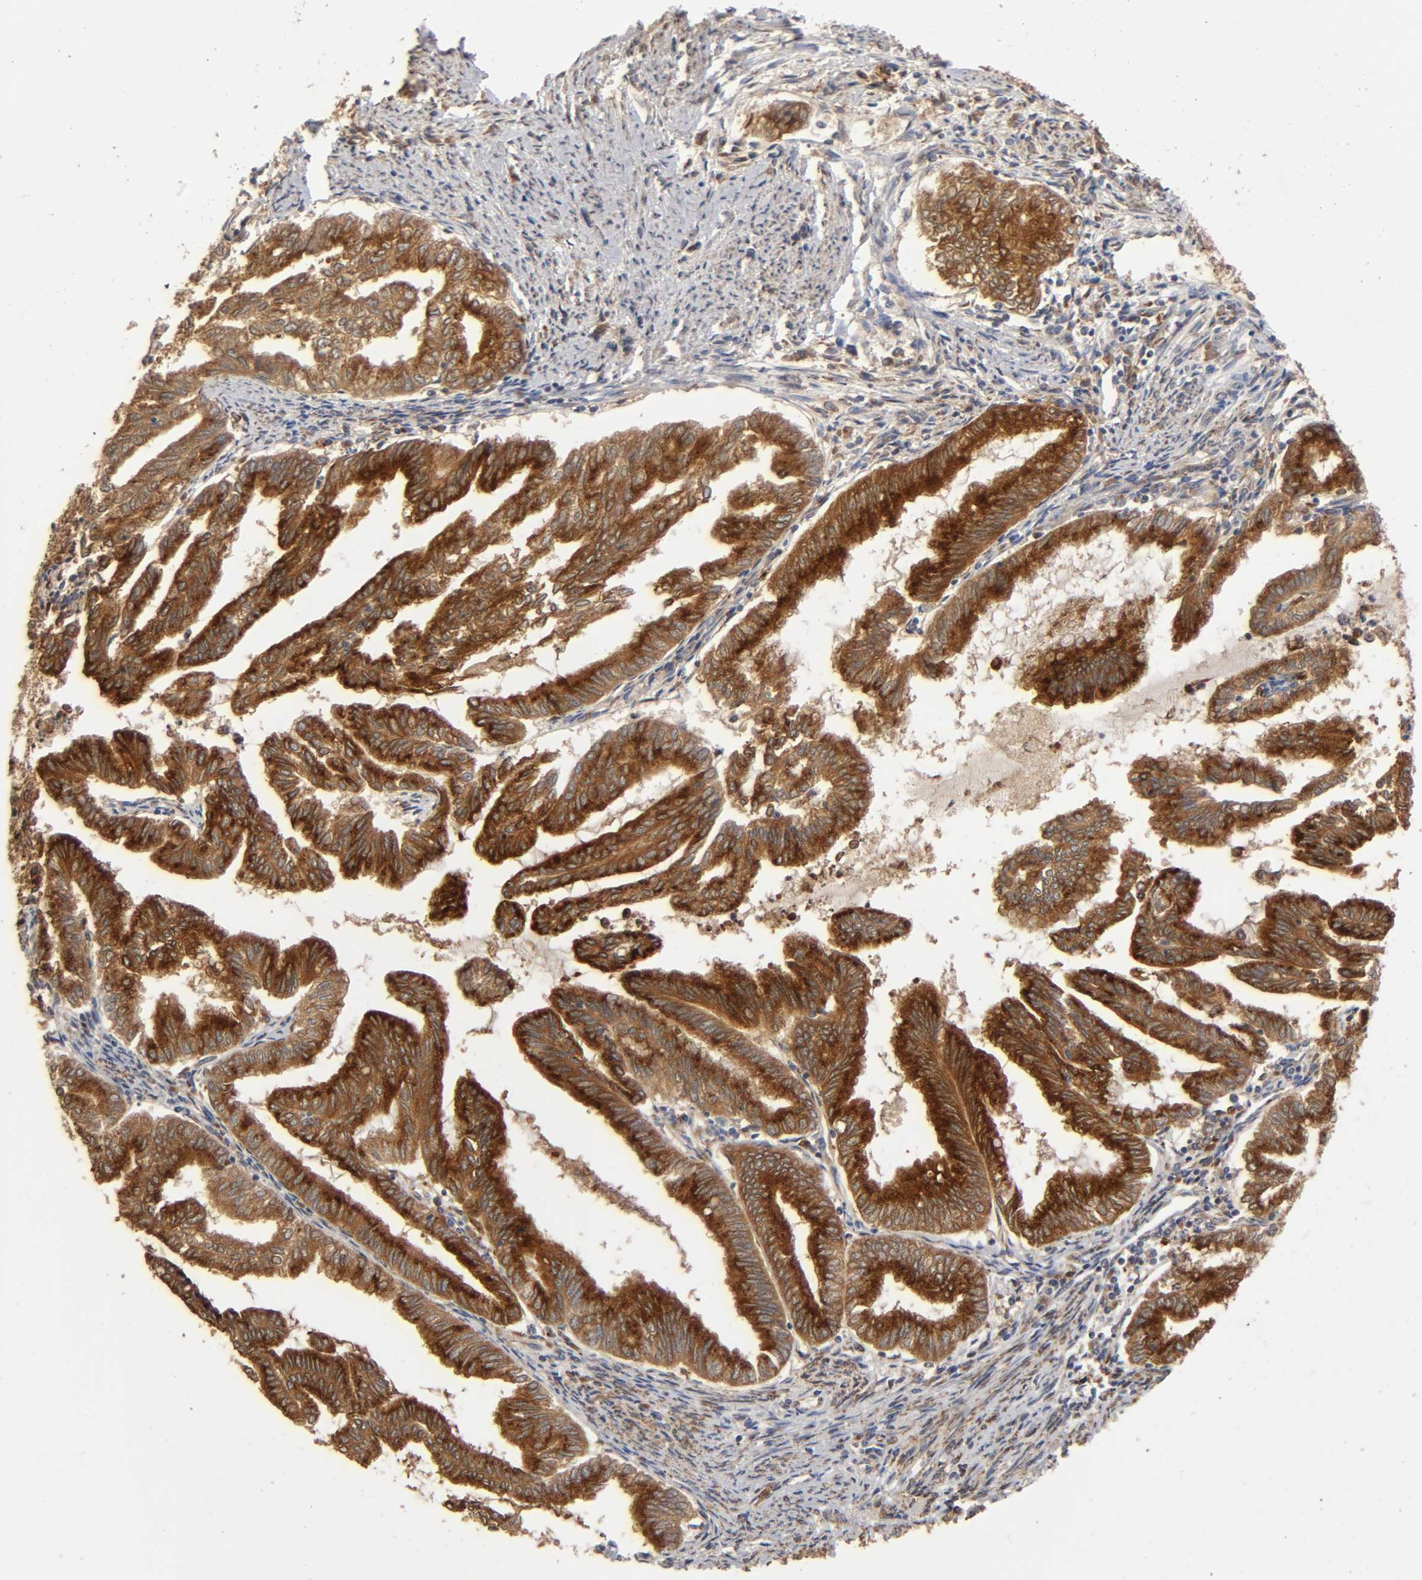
{"staining": {"intensity": "strong", "quantity": ">75%", "location": "cytoplasmic/membranous"}, "tissue": "endometrial cancer", "cell_type": "Tumor cells", "image_type": "cancer", "snomed": [{"axis": "morphology", "description": "Adenocarcinoma, NOS"}, {"axis": "topography", "description": "Endometrium"}], "caption": "Approximately >75% of tumor cells in adenocarcinoma (endometrial) show strong cytoplasmic/membranous protein expression as visualized by brown immunohistochemical staining.", "gene": "GNPTG", "patient": {"sex": "female", "age": 79}}